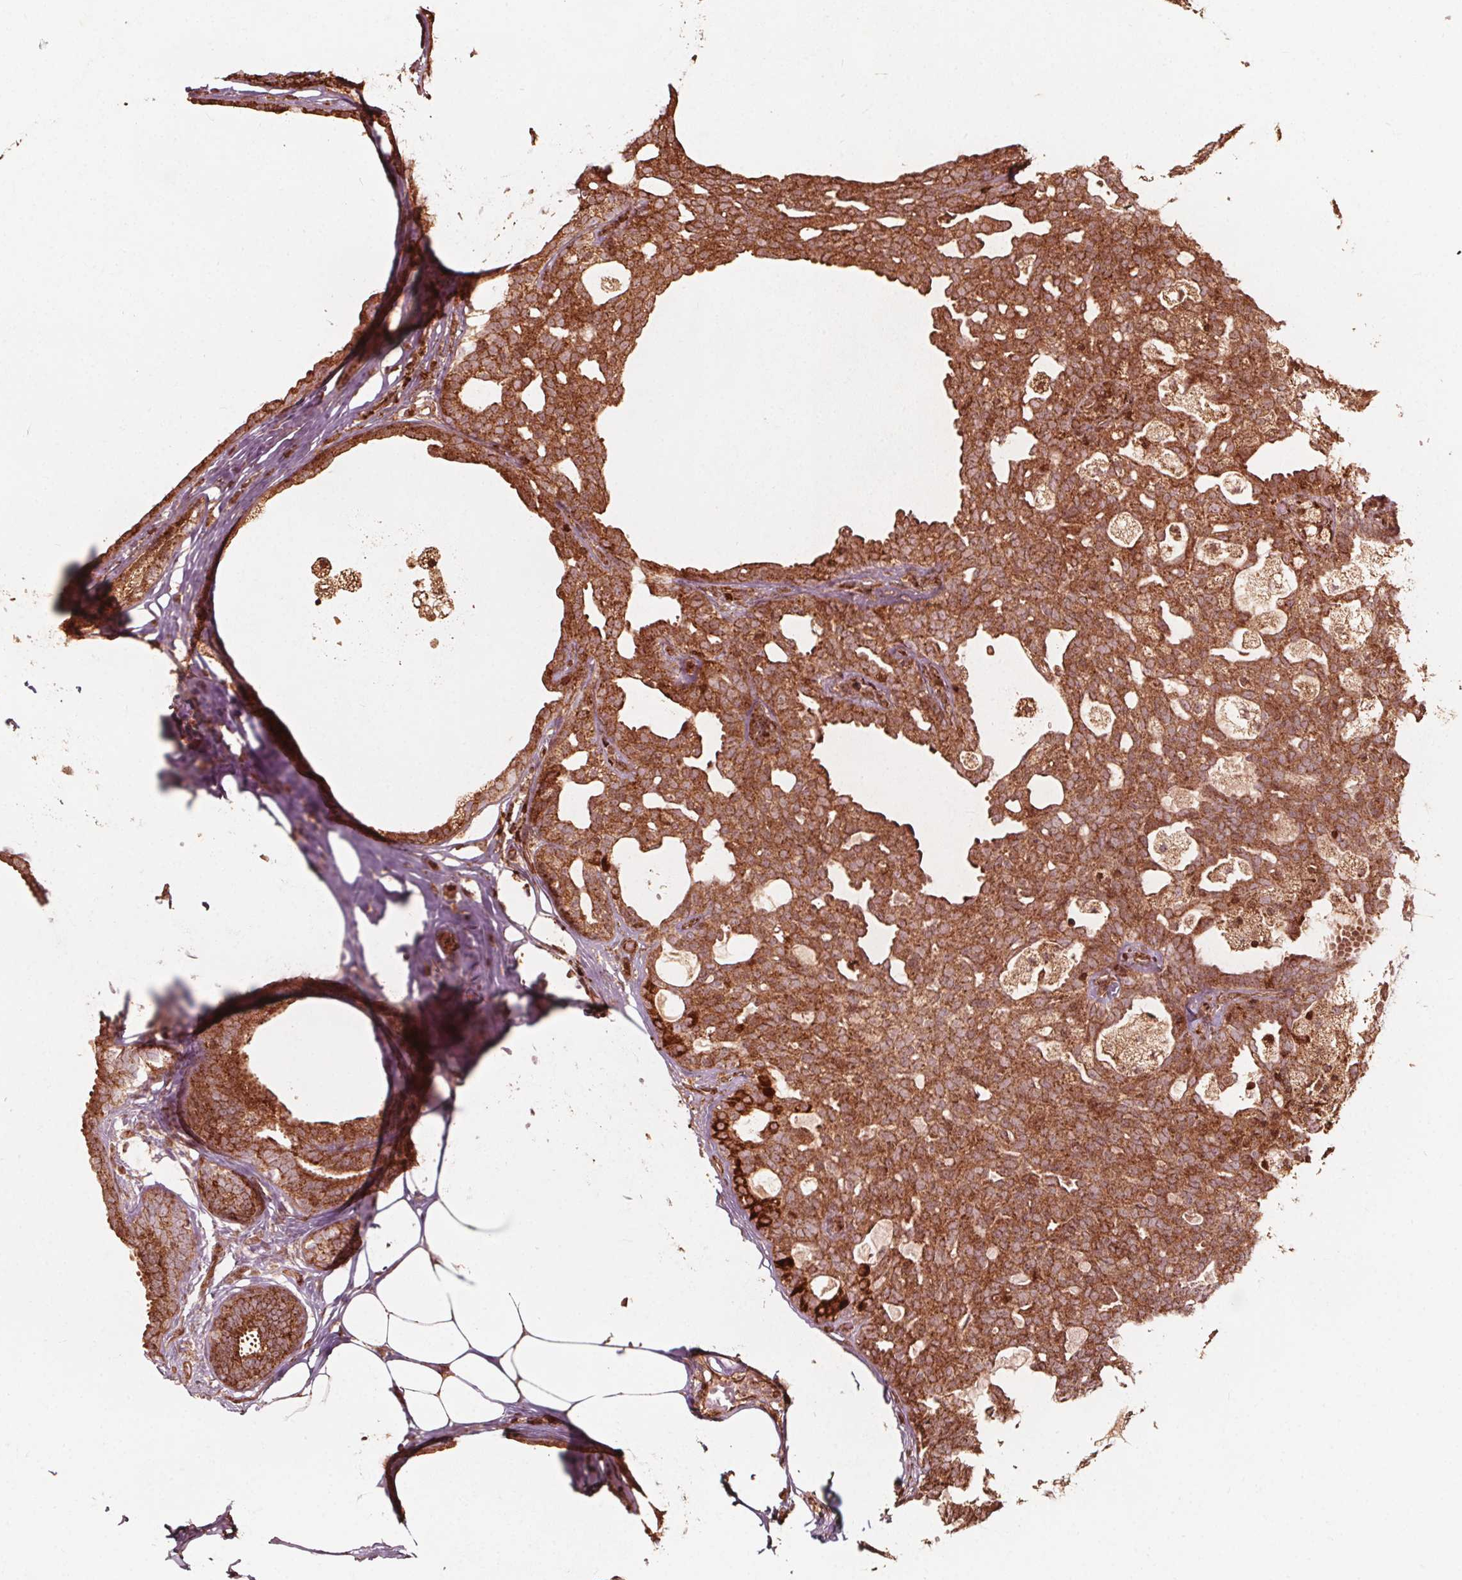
{"staining": {"intensity": "moderate", "quantity": ">75%", "location": "cytoplasmic/membranous"}, "tissue": "breast cancer", "cell_type": "Tumor cells", "image_type": "cancer", "snomed": [{"axis": "morphology", "description": "Duct carcinoma"}, {"axis": "topography", "description": "Breast"}], "caption": "Protein analysis of breast cancer tissue shows moderate cytoplasmic/membranous positivity in about >75% of tumor cells. (Brightfield microscopy of DAB IHC at high magnification).", "gene": "AIP", "patient": {"sex": "female", "age": 59}}